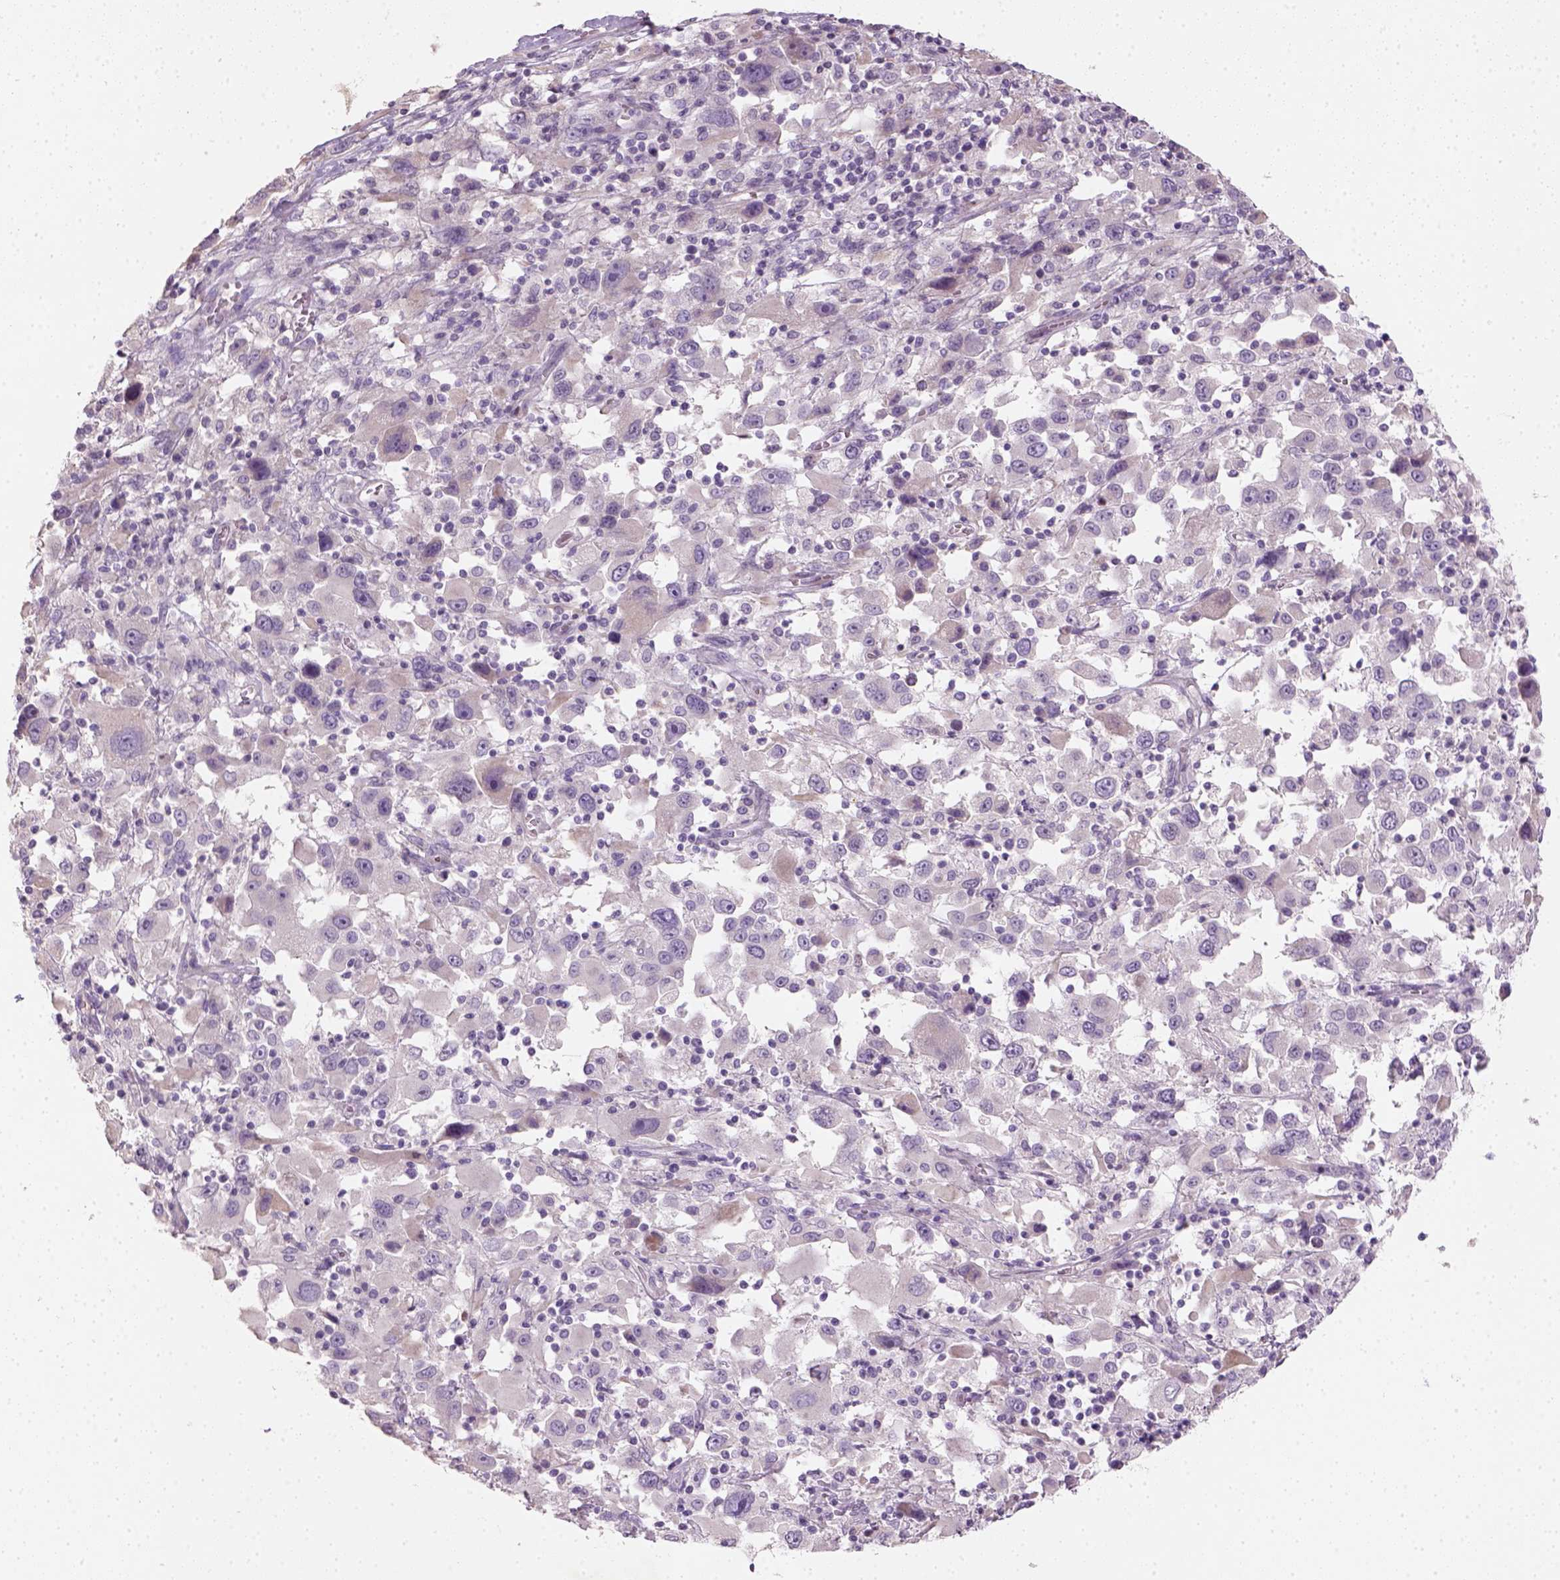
{"staining": {"intensity": "negative", "quantity": "none", "location": "none"}, "tissue": "melanoma", "cell_type": "Tumor cells", "image_type": "cancer", "snomed": [{"axis": "morphology", "description": "Malignant melanoma, Metastatic site"}, {"axis": "topography", "description": "Soft tissue"}], "caption": "Tumor cells show no significant positivity in melanoma.", "gene": "NUDT6", "patient": {"sex": "male", "age": 50}}